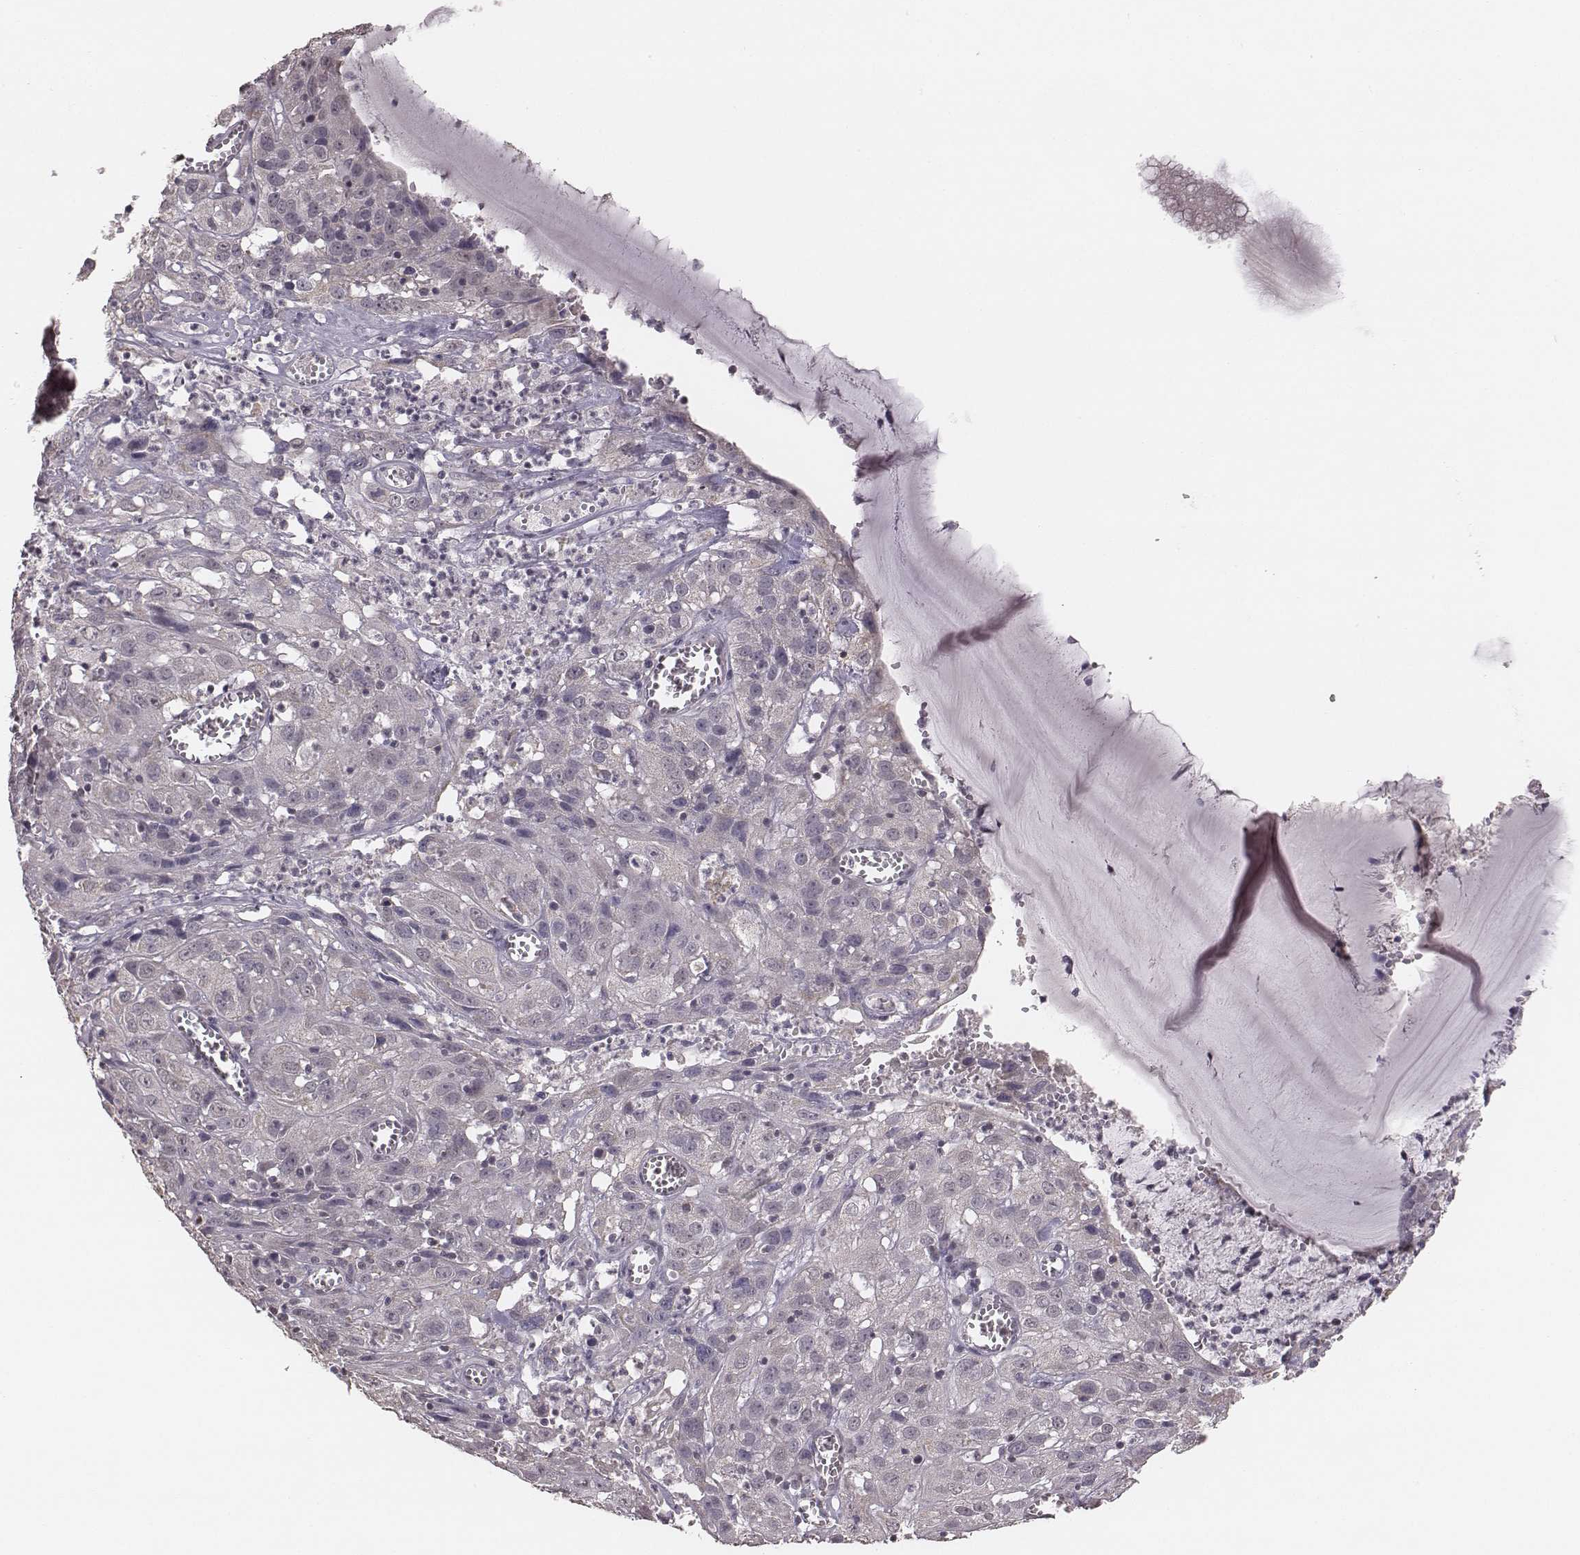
{"staining": {"intensity": "negative", "quantity": "none", "location": "none"}, "tissue": "cervical cancer", "cell_type": "Tumor cells", "image_type": "cancer", "snomed": [{"axis": "morphology", "description": "Squamous cell carcinoma, NOS"}, {"axis": "topography", "description": "Cervix"}], "caption": "Tumor cells are negative for brown protein staining in cervical cancer.", "gene": "SLC7A4", "patient": {"sex": "female", "age": 32}}